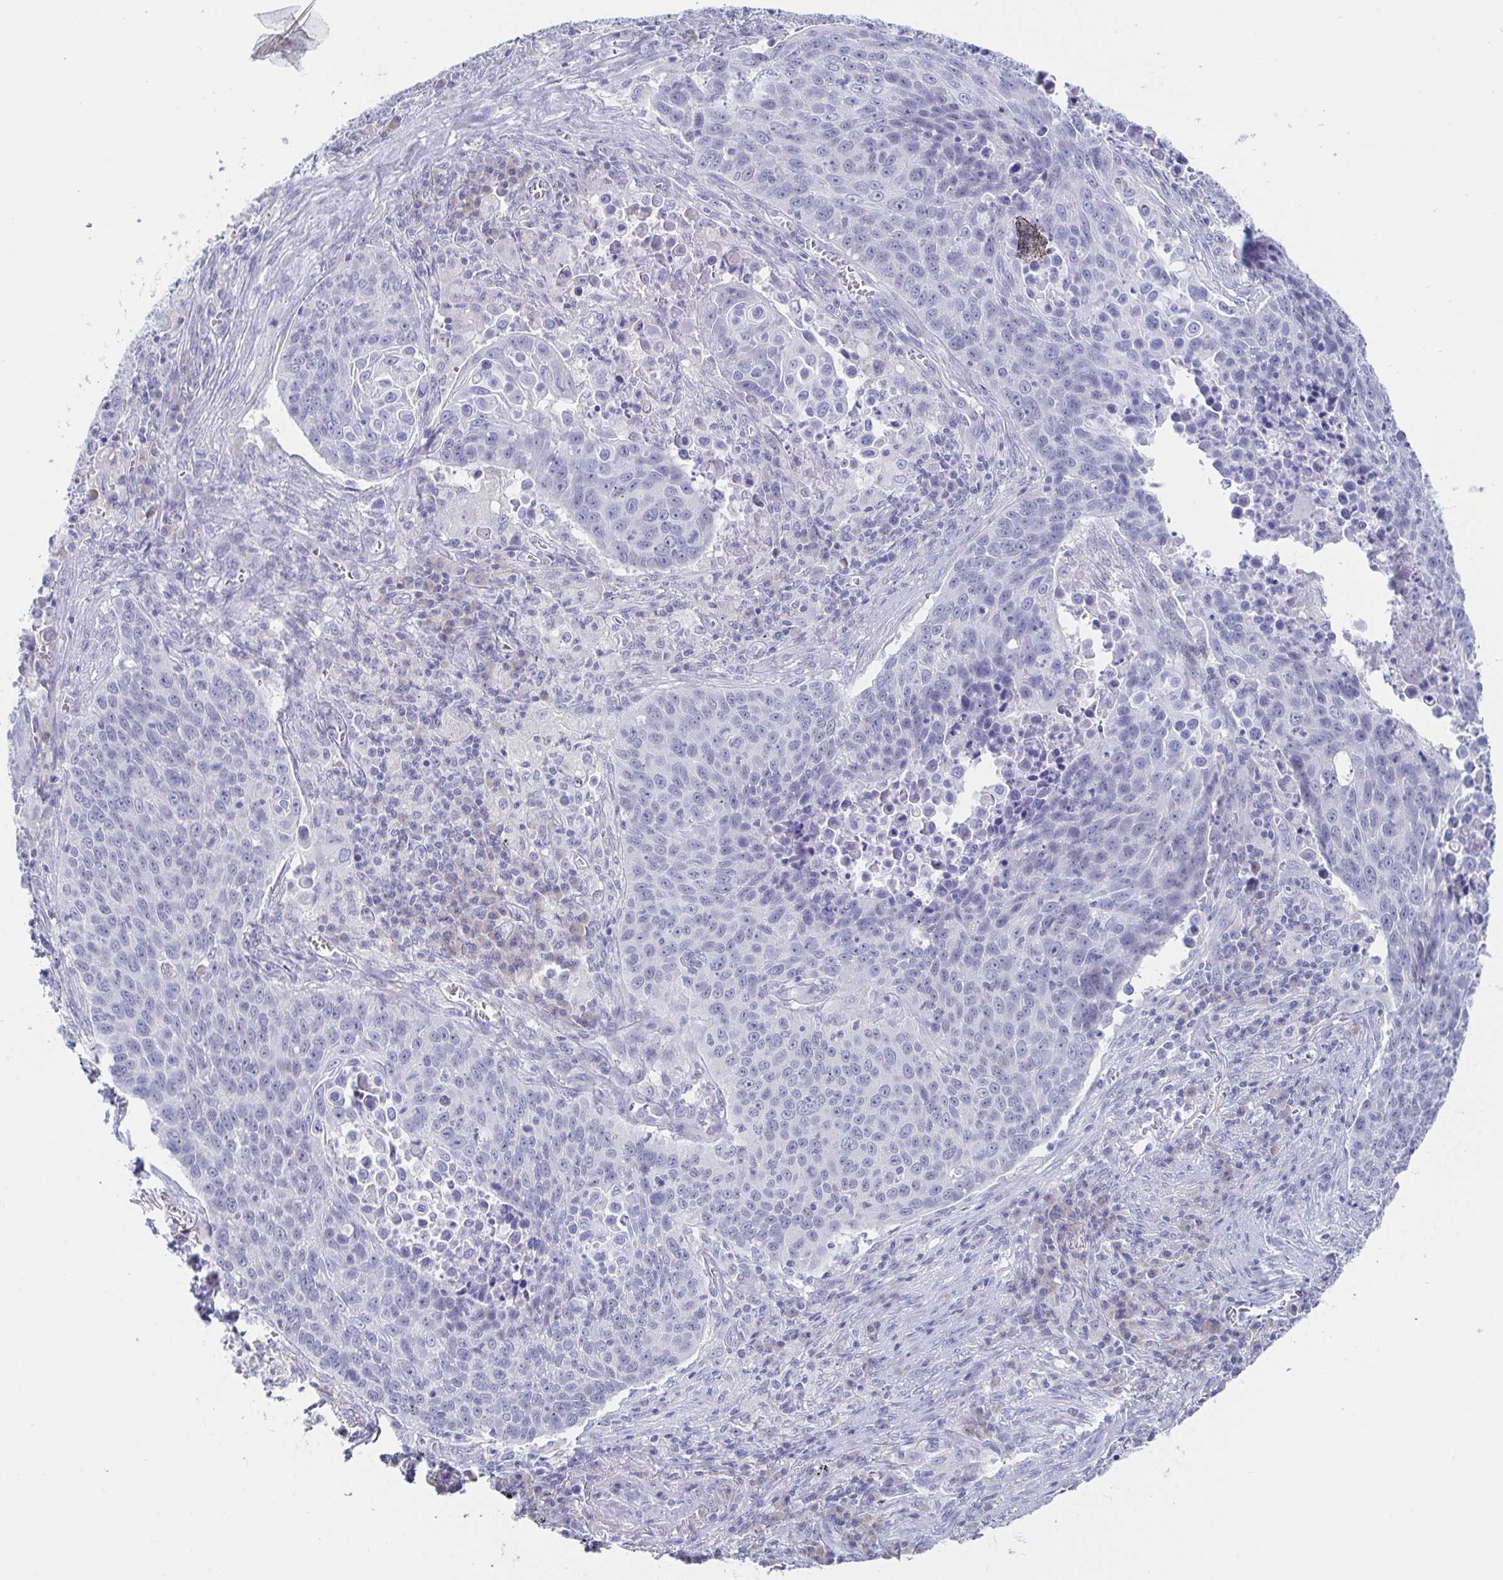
{"staining": {"intensity": "negative", "quantity": "none", "location": "none"}, "tissue": "lung cancer", "cell_type": "Tumor cells", "image_type": "cancer", "snomed": [{"axis": "morphology", "description": "Squamous cell carcinoma, NOS"}, {"axis": "topography", "description": "Lung"}], "caption": "Immunohistochemistry photomicrograph of human lung cancer stained for a protein (brown), which shows no expression in tumor cells.", "gene": "SIAH3", "patient": {"sex": "male", "age": 78}}